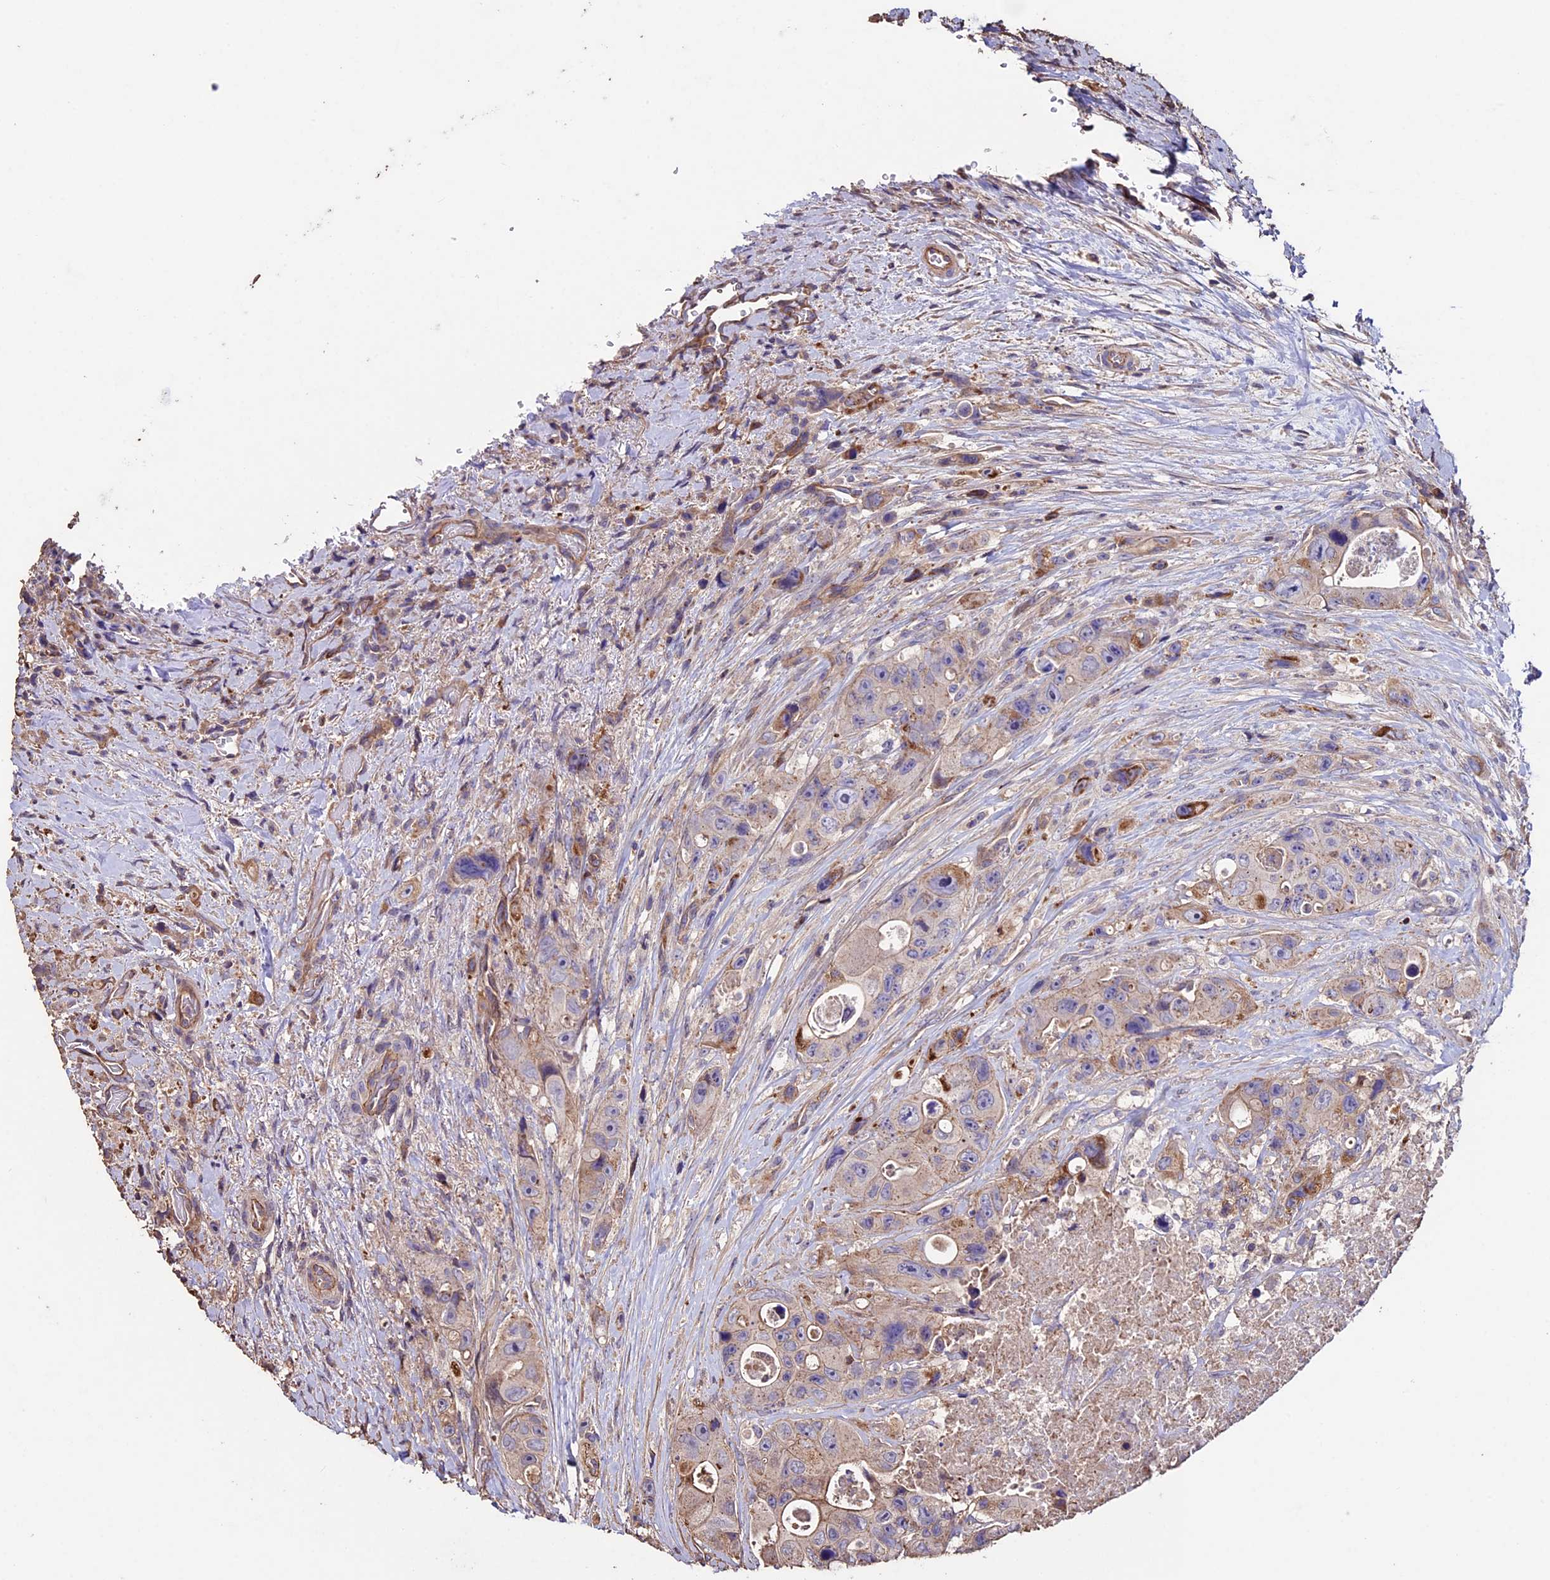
{"staining": {"intensity": "weak", "quantity": "<25%", "location": "cytoplasmic/membranous"}, "tissue": "colorectal cancer", "cell_type": "Tumor cells", "image_type": "cancer", "snomed": [{"axis": "morphology", "description": "Adenocarcinoma, NOS"}, {"axis": "topography", "description": "Colon"}], "caption": "Immunohistochemistry micrograph of neoplastic tissue: human colorectal cancer stained with DAB shows no significant protein expression in tumor cells.", "gene": "USB1", "patient": {"sex": "female", "age": 46}}